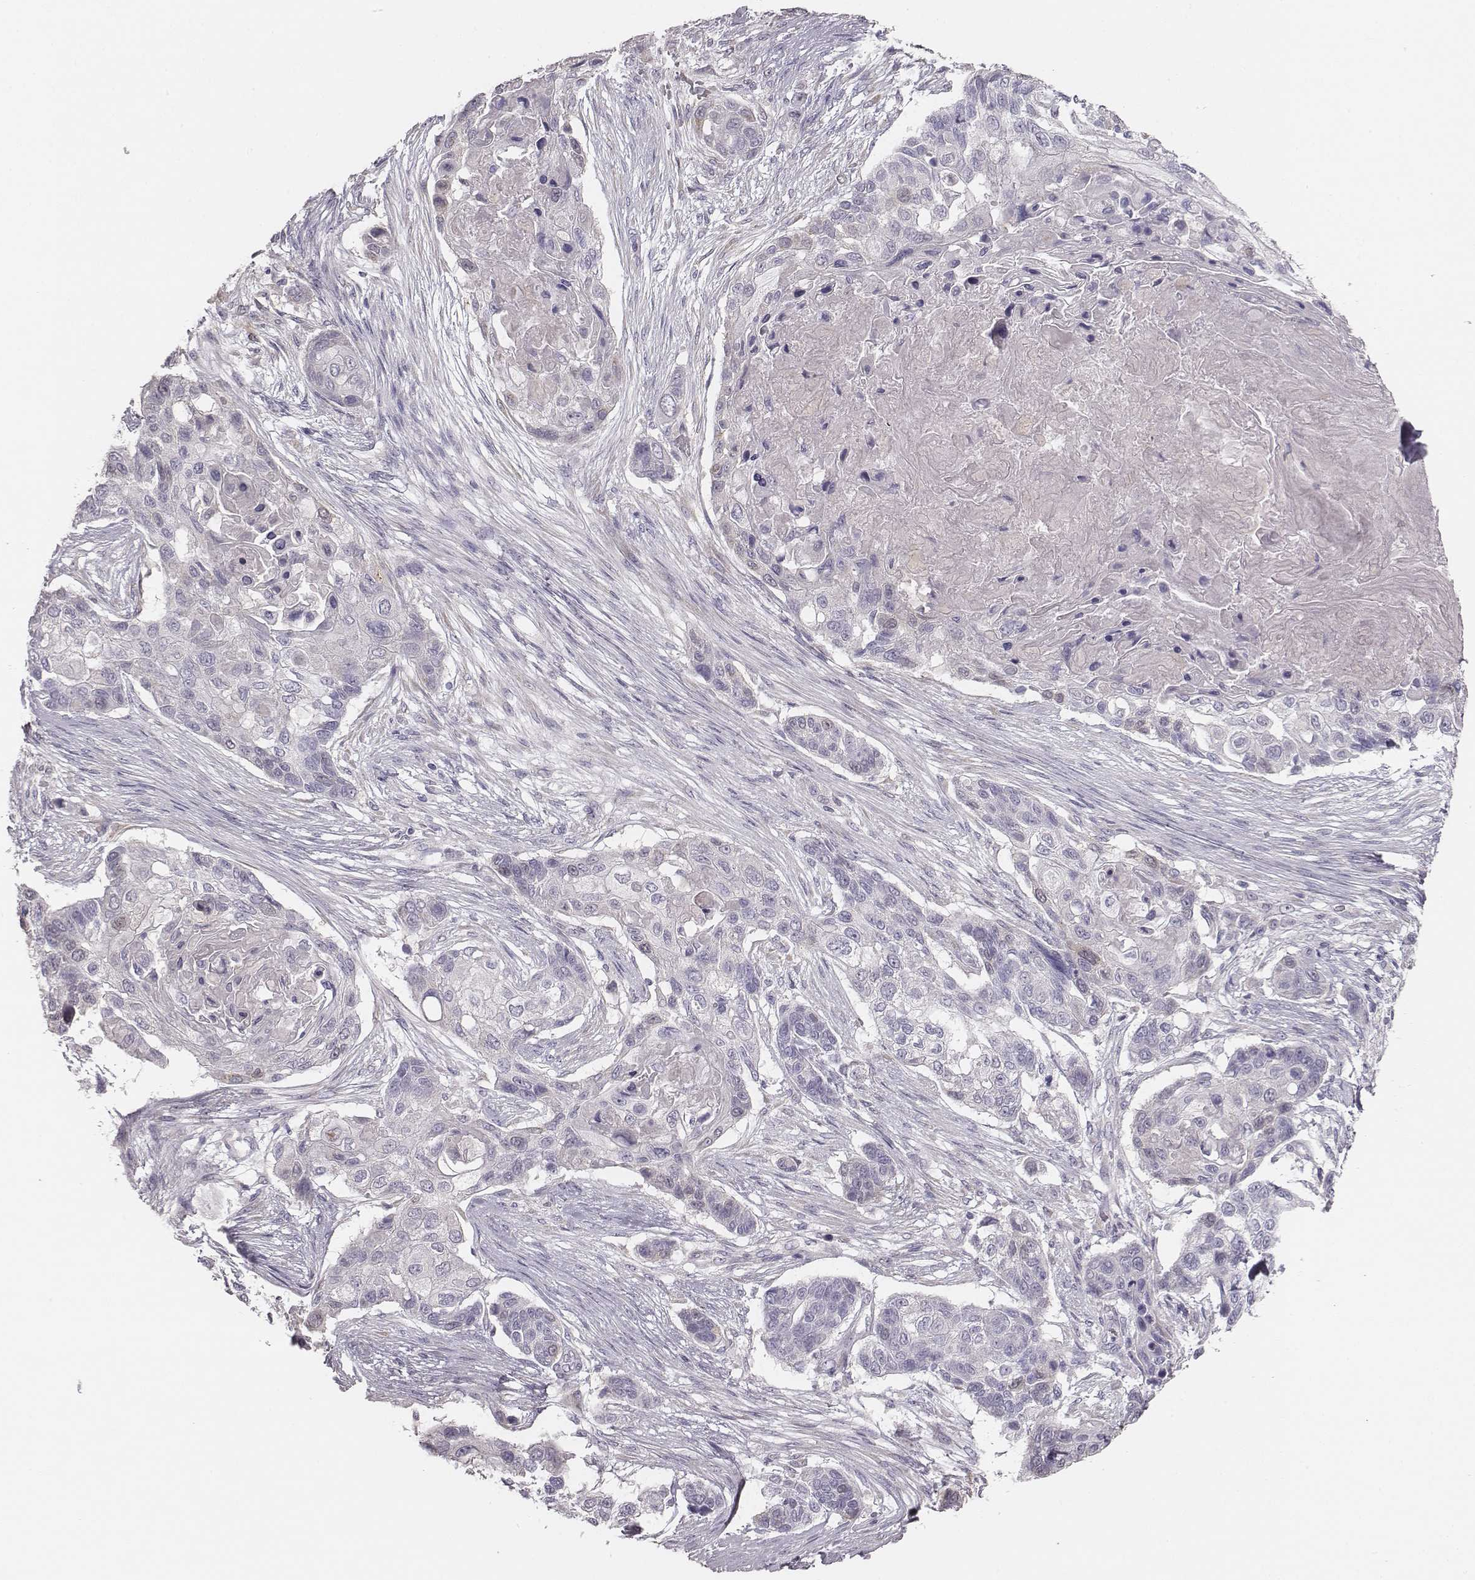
{"staining": {"intensity": "negative", "quantity": "none", "location": "none"}, "tissue": "lung cancer", "cell_type": "Tumor cells", "image_type": "cancer", "snomed": [{"axis": "morphology", "description": "Squamous cell carcinoma, NOS"}, {"axis": "topography", "description": "Lung"}], "caption": "Immunohistochemistry (IHC) of squamous cell carcinoma (lung) exhibits no staining in tumor cells.", "gene": "PBK", "patient": {"sex": "male", "age": 69}}